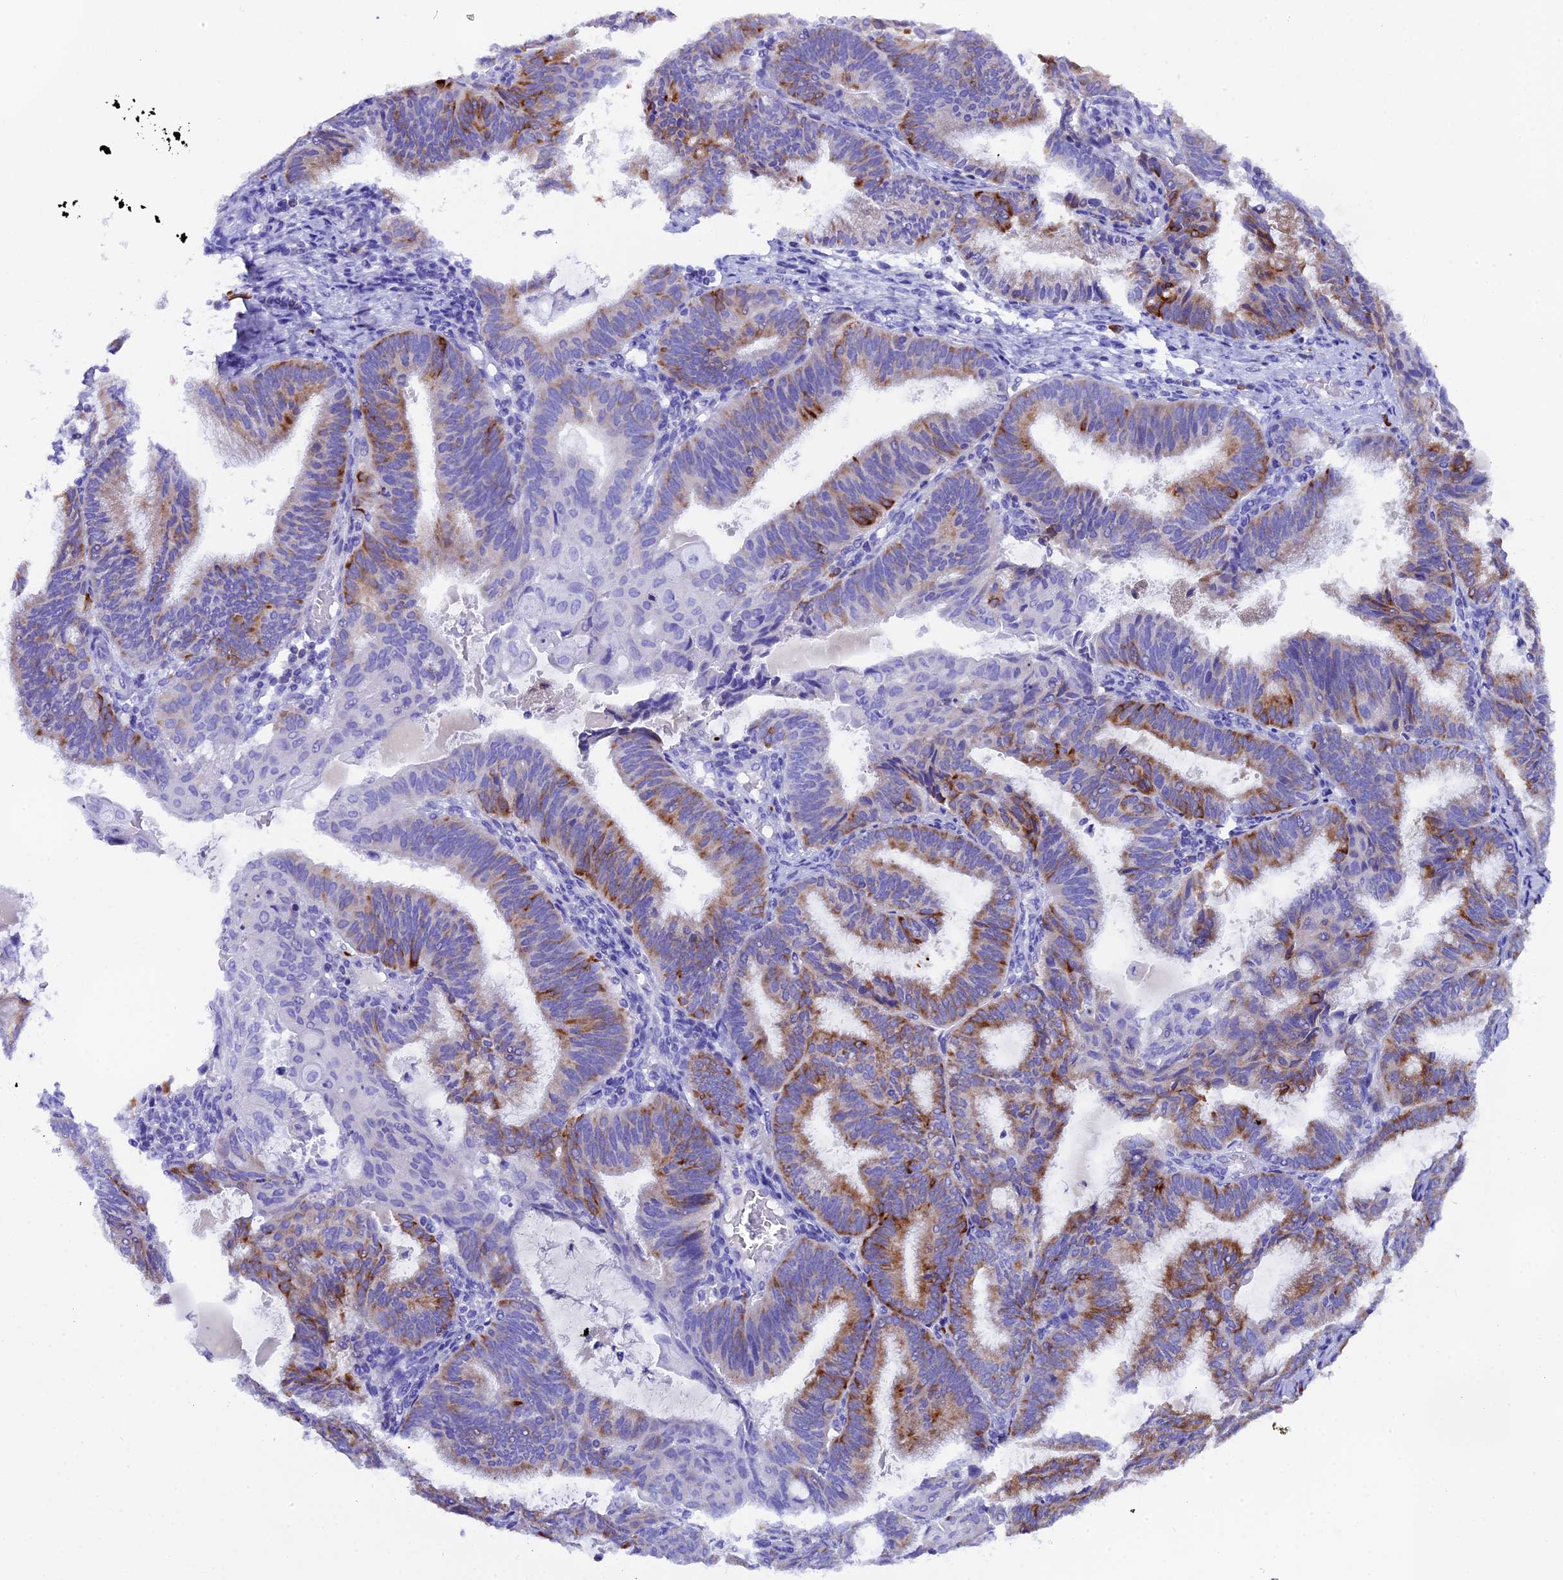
{"staining": {"intensity": "moderate", "quantity": "25%-75%", "location": "cytoplasmic/membranous"}, "tissue": "endometrial cancer", "cell_type": "Tumor cells", "image_type": "cancer", "snomed": [{"axis": "morphology", "description": "Adenocarcinoma, NOS"}, {"axis": "topography", "description": "Endometrium"}], "caption": "Immunohistochemical staining of human endometrial cancer (adenocarcinoma) shows moderate cytoplasmic/membranous protein expression in approximately 25%-75% of tumor cells.", "gene": "FKBP11", "patient": {"sex": "female", "age": 49}}